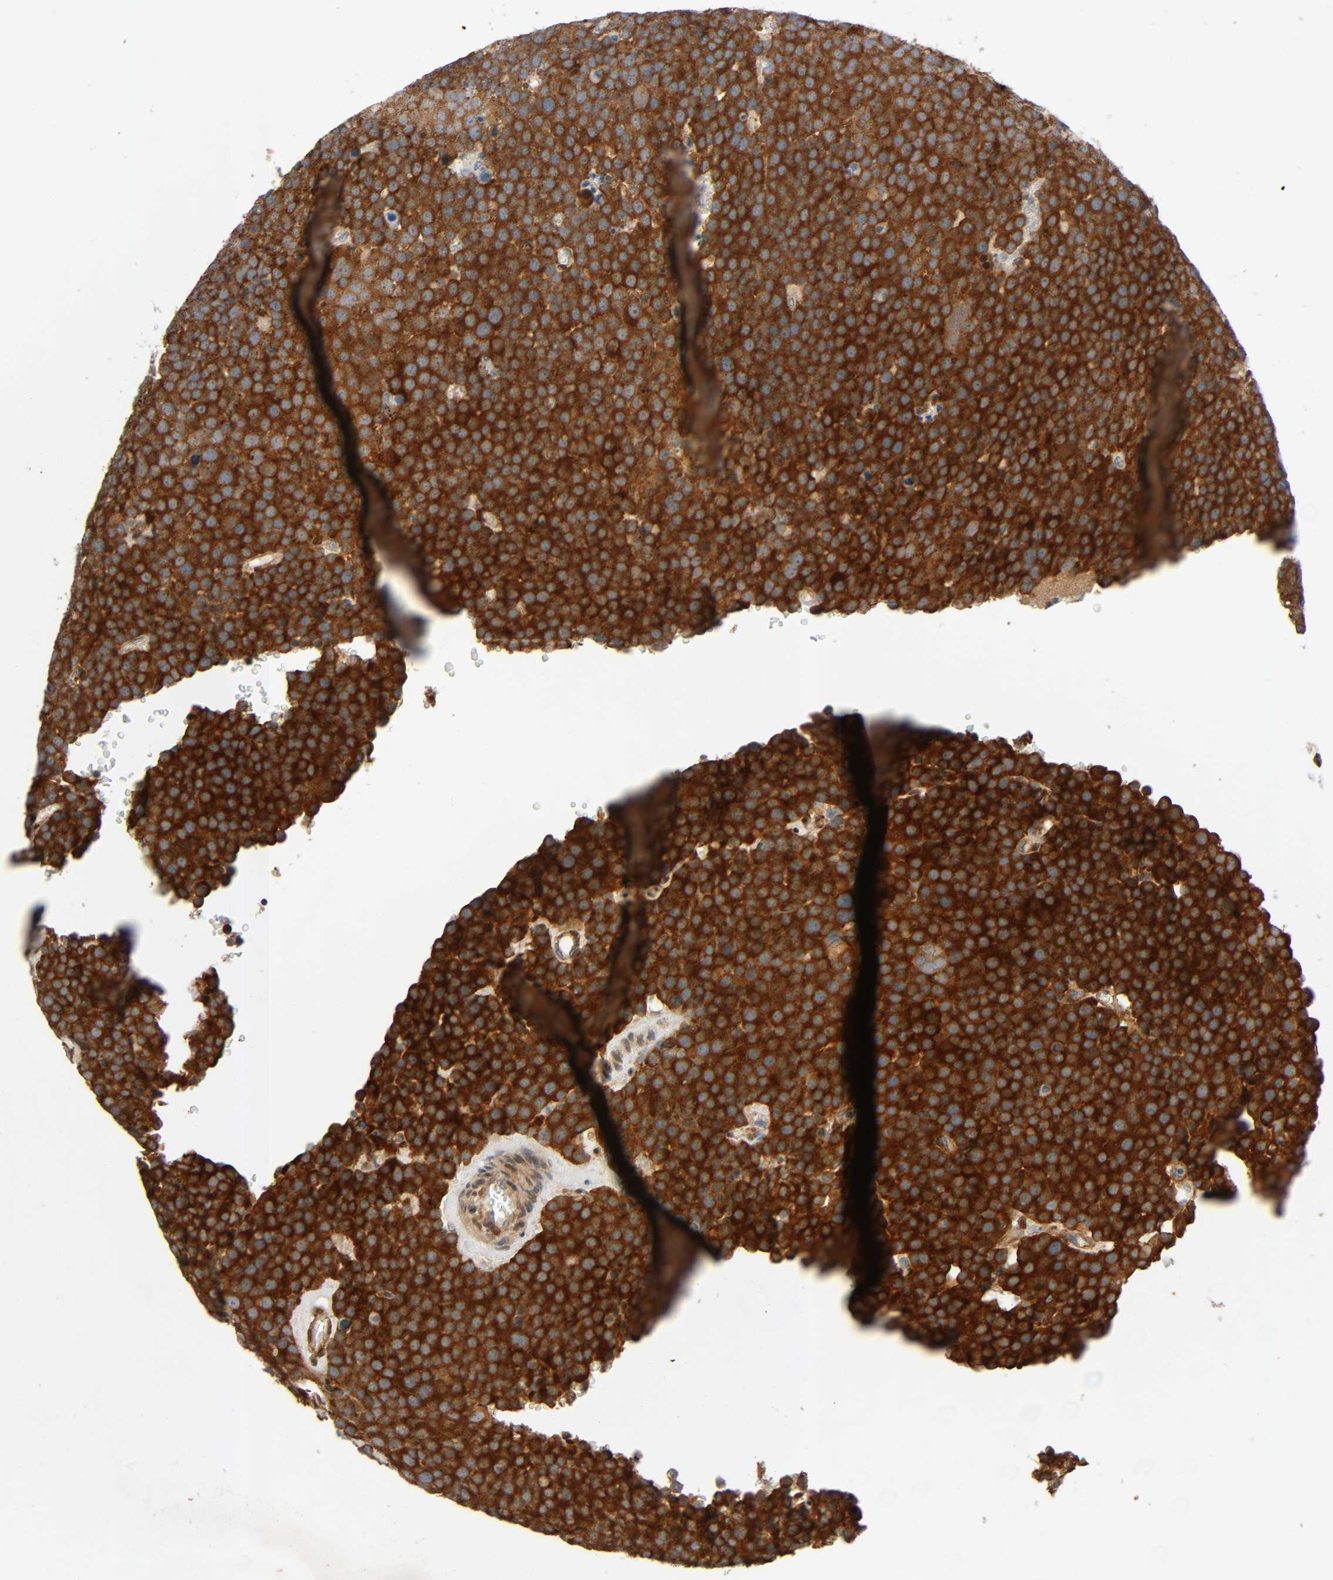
{"staining": {"intensity": "strong", "quantity": ">75%", "location": "cytoplasmic/membranous"}, "tissue": "testis cancer", "cell_type": "Tumor cells", "image_type": "cancer", "snomed": [{"axis": "morphology", "description": "Seminoma, NOS"}, {"axis": "topography", "description": "Testis"}], "caption": "The micrograph demonstrates staining of seminoma (testis), revealing strong cytoplasmic/membranous protein staining (brown color) within tumor cells.", "gene": "PTK2", "patient": {"sex": "male", "age": 71}}